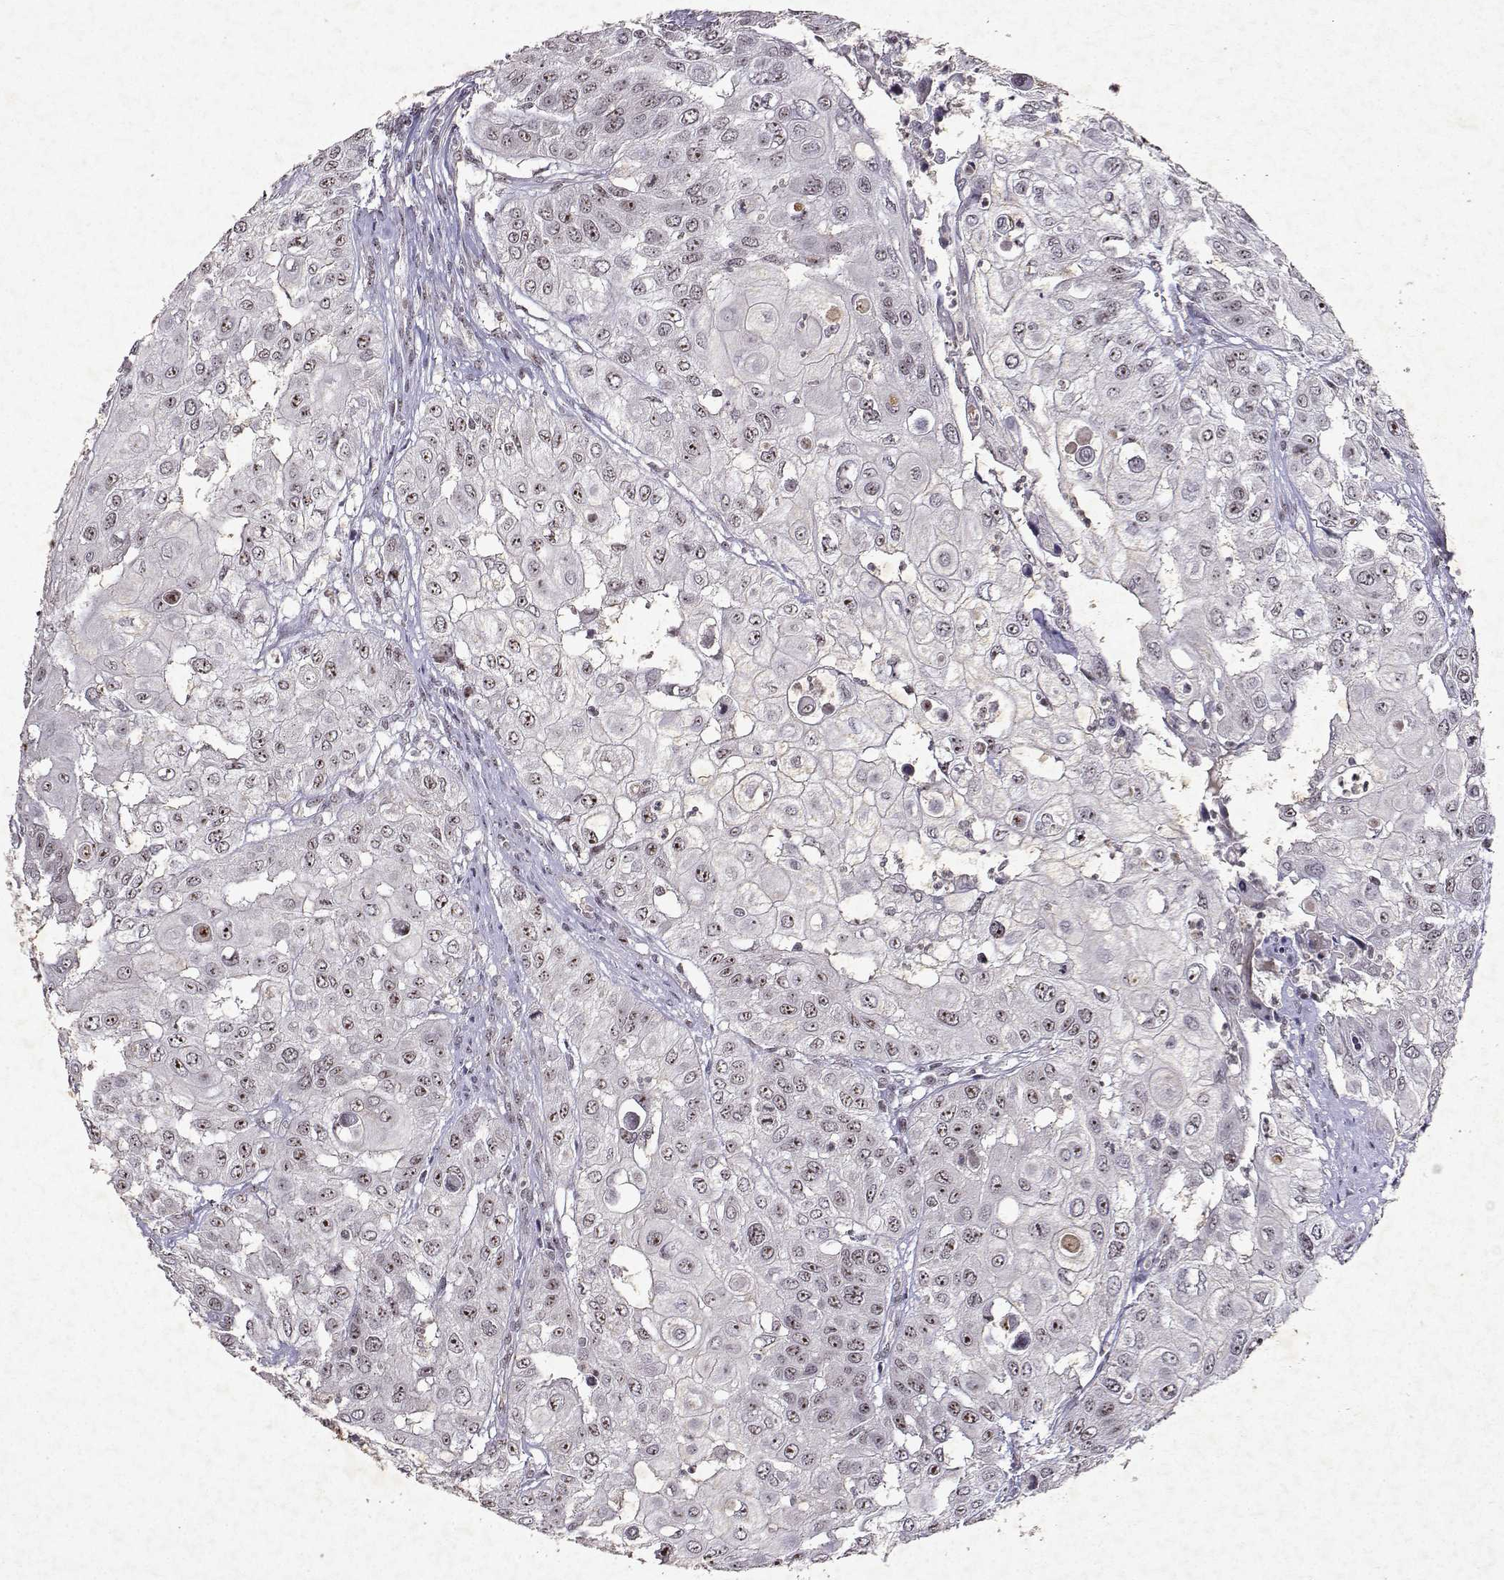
{"staining": {"intensity": "moderate", "quantity": "<25%", "location": "nuclear"}, "tissue": "urothelial cancer", "cell_type": "Tumor cells", "image_type": "cancer", "snomed": [{"axis": "morphology", "description": "Urothelial carcinoma, High grade"}, {"axis": "topography", "description": "Urinary bladder"}], "caption": "Protein expression by immunohistochemistry displays moderate nuclear staining in approximately <25% of tumor cells in high-grade urothelial carcinoma.", "gene": "DDX56", "patient": {"sex": "female", "age": 79}}